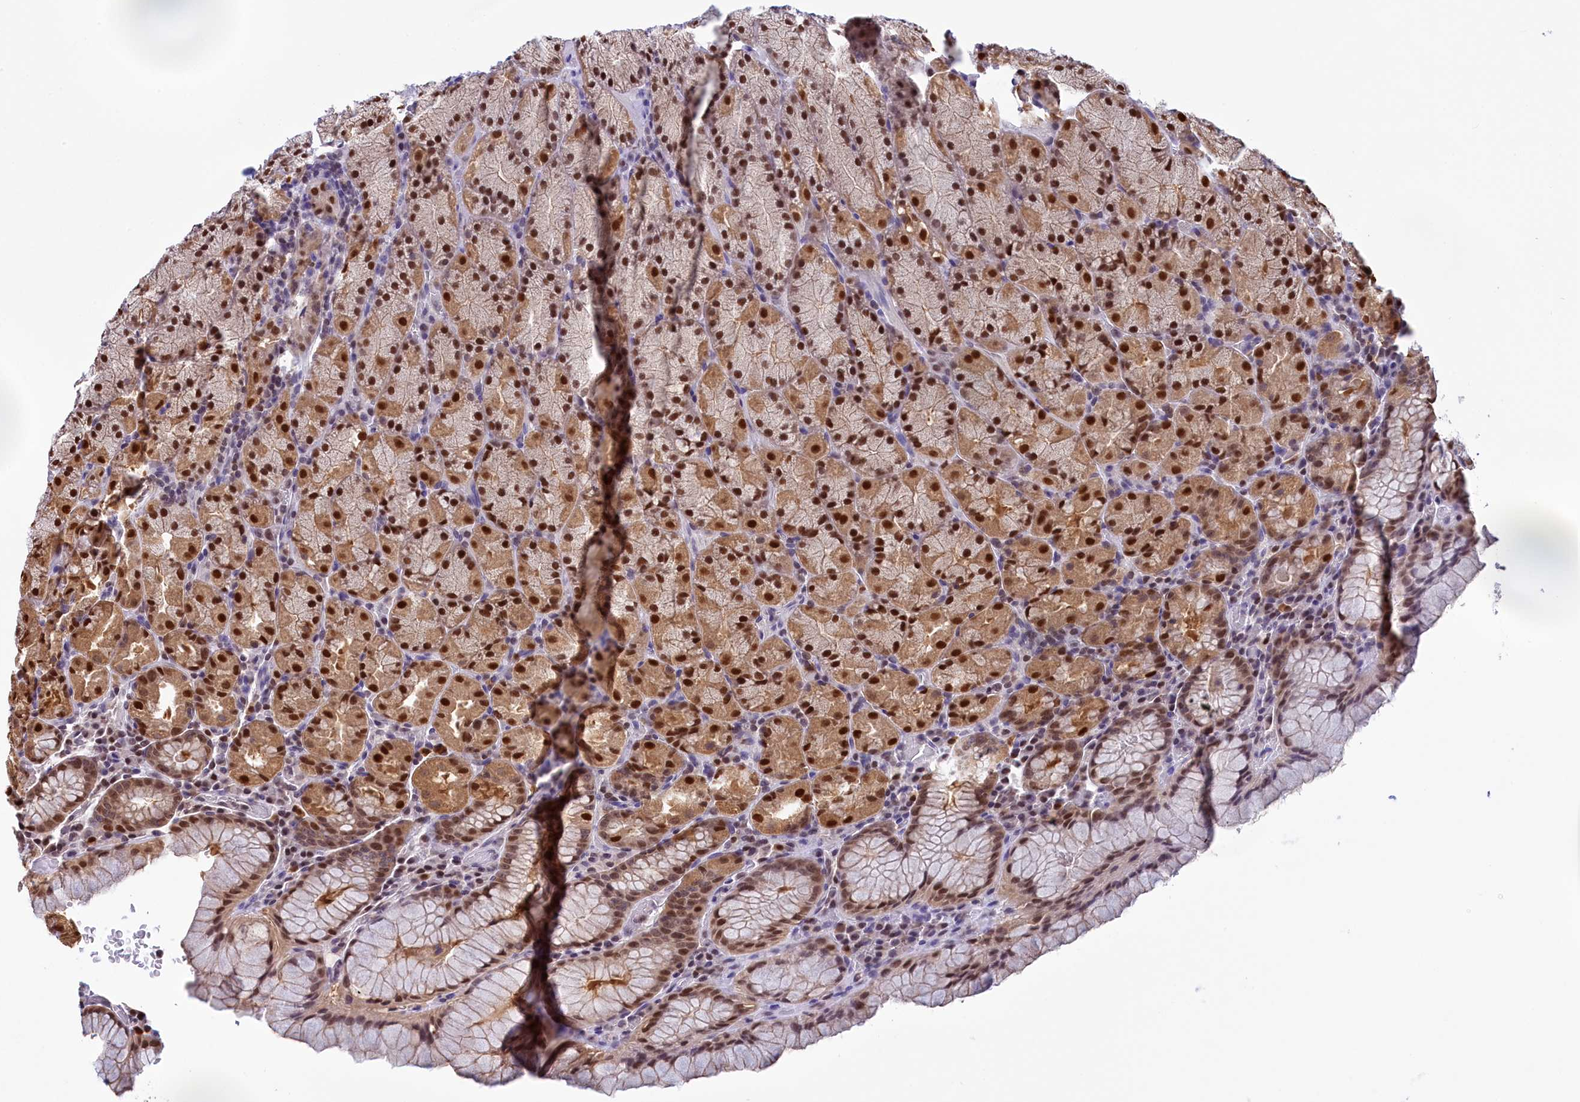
{"staining": {"intensity": "strong", "quantity": ">75%", "location": "cytoplasmic/membranous,nuclear"}, "tissue": "stomach", "cell_type": "Glandular cells", "image_type": "normal", "snomed": [{"axis": "morphology", "description": "Normal tissue, NOS"}, {"axis": "topography", "description": "Stomach, upper"}, {"axis": "topography", "description": "Stomach, lower"}], "caption": "Strong cytoplasmic/membranous,nuclear positivity for a protein is present in about >75% of glandular cells of benign stomach using immunohistochemistry.", "gene": "IZUMO2", "patient": {"sex": "male", "age": 80}}